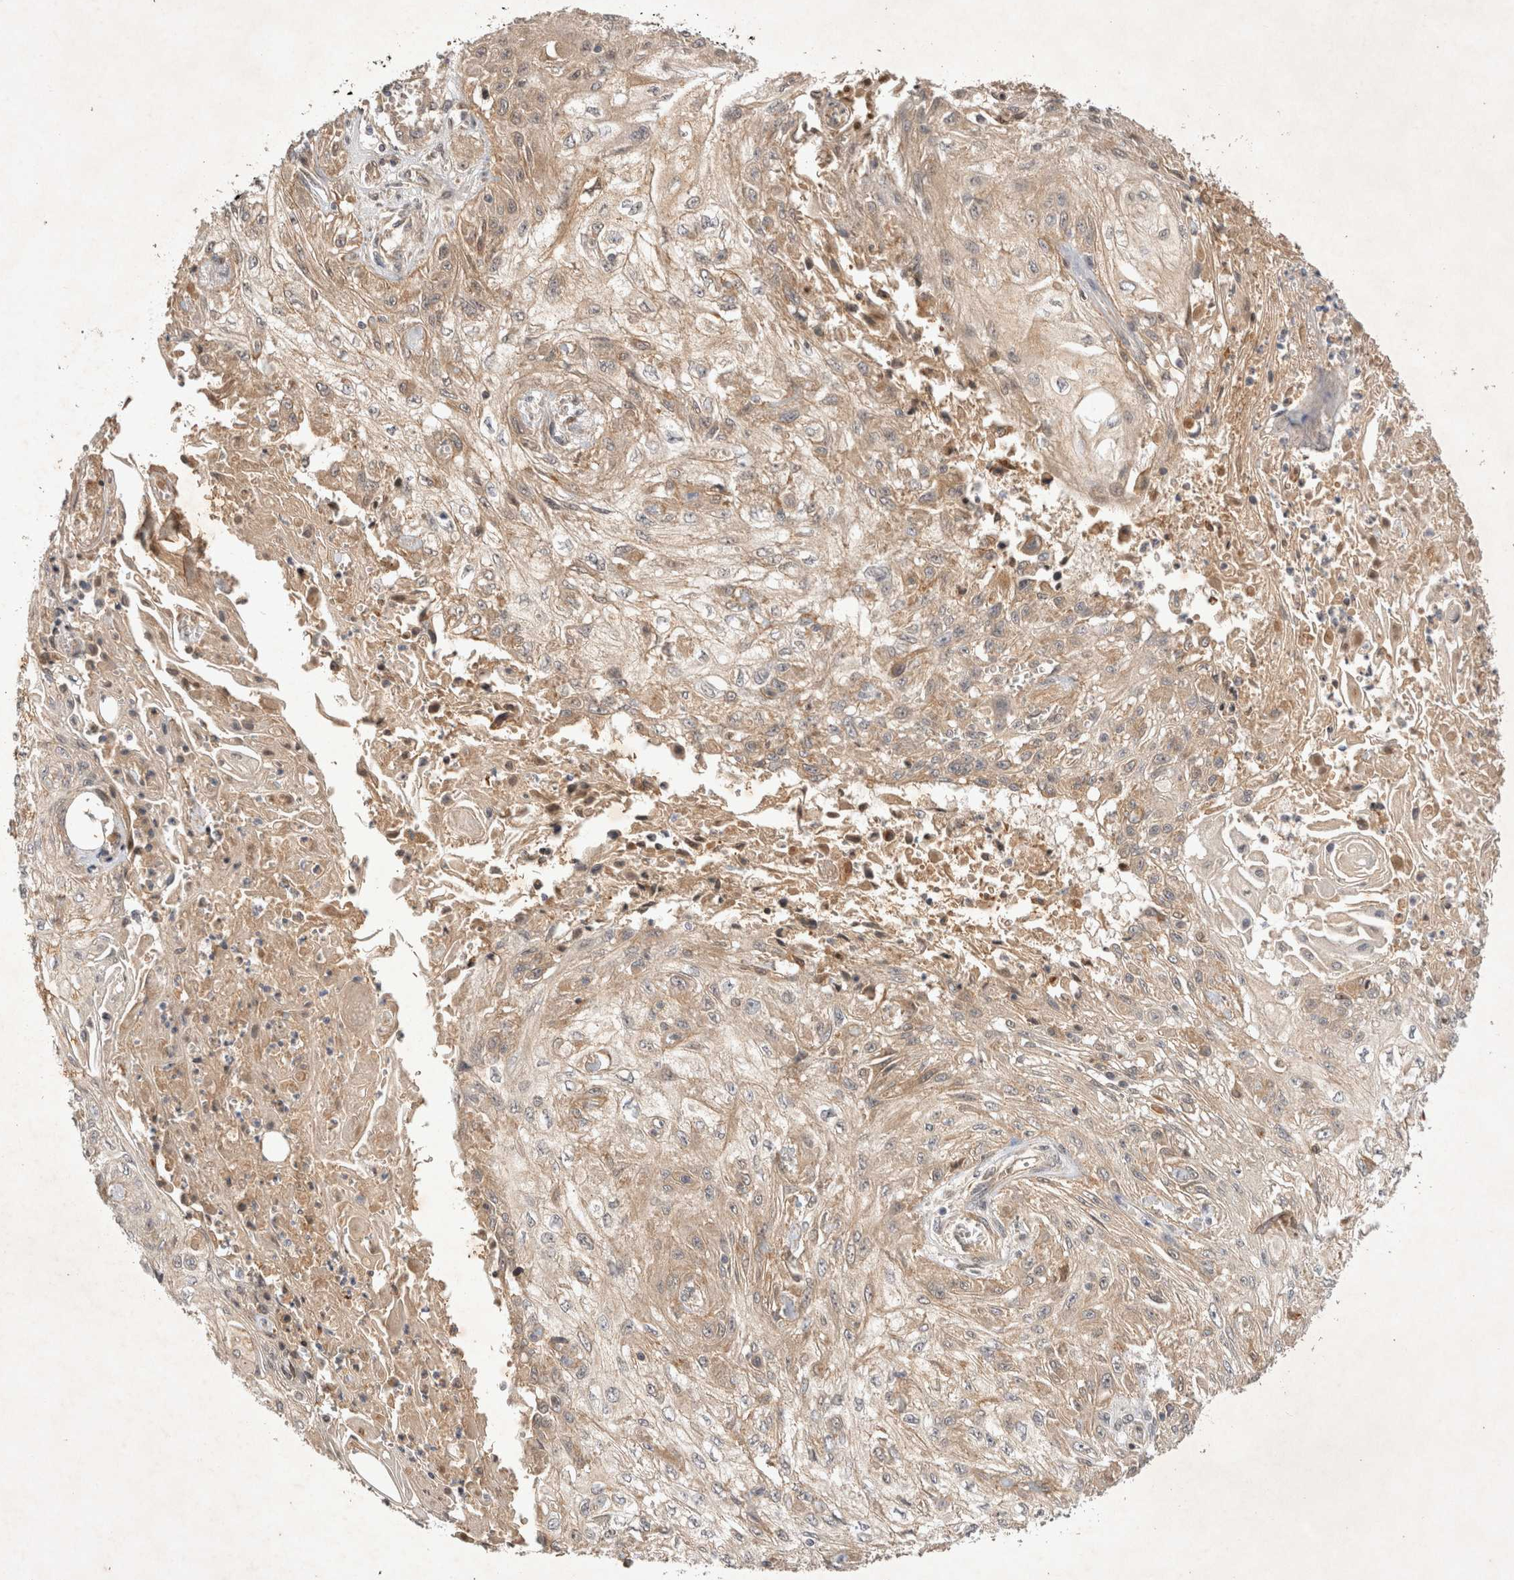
{"staining": {"intensity": "weak", "quantity": ">75%", "location": "cytoplasmic/membranous"}, "tissue": "skin cancer", "cell_type": "Tumor cells", "image_type": "cancer", "snomed": [{"axis": "morphology", "description": "Squamous cell carcinoma, NOS"}, {"axis": "morphology", "description": "Squamous cell carcinoma, metastatic, NOS"}, {"axis": "topography", "description": "Skin"}, {"axis": "topography", "description": "Lymph node"}], "caption": "Protein staining reveals weak cytoplasmic/membranous expression in about >75% of tumor cells in skin cancer (metastatic squamous cell carcinoma). The staining is performed using DAB brown chromogen to label protein expression. The nuclei are counter-stained blue using hematoxylin.", "gene": "YES1", "patient": {"sex": "male", "age": 75}}